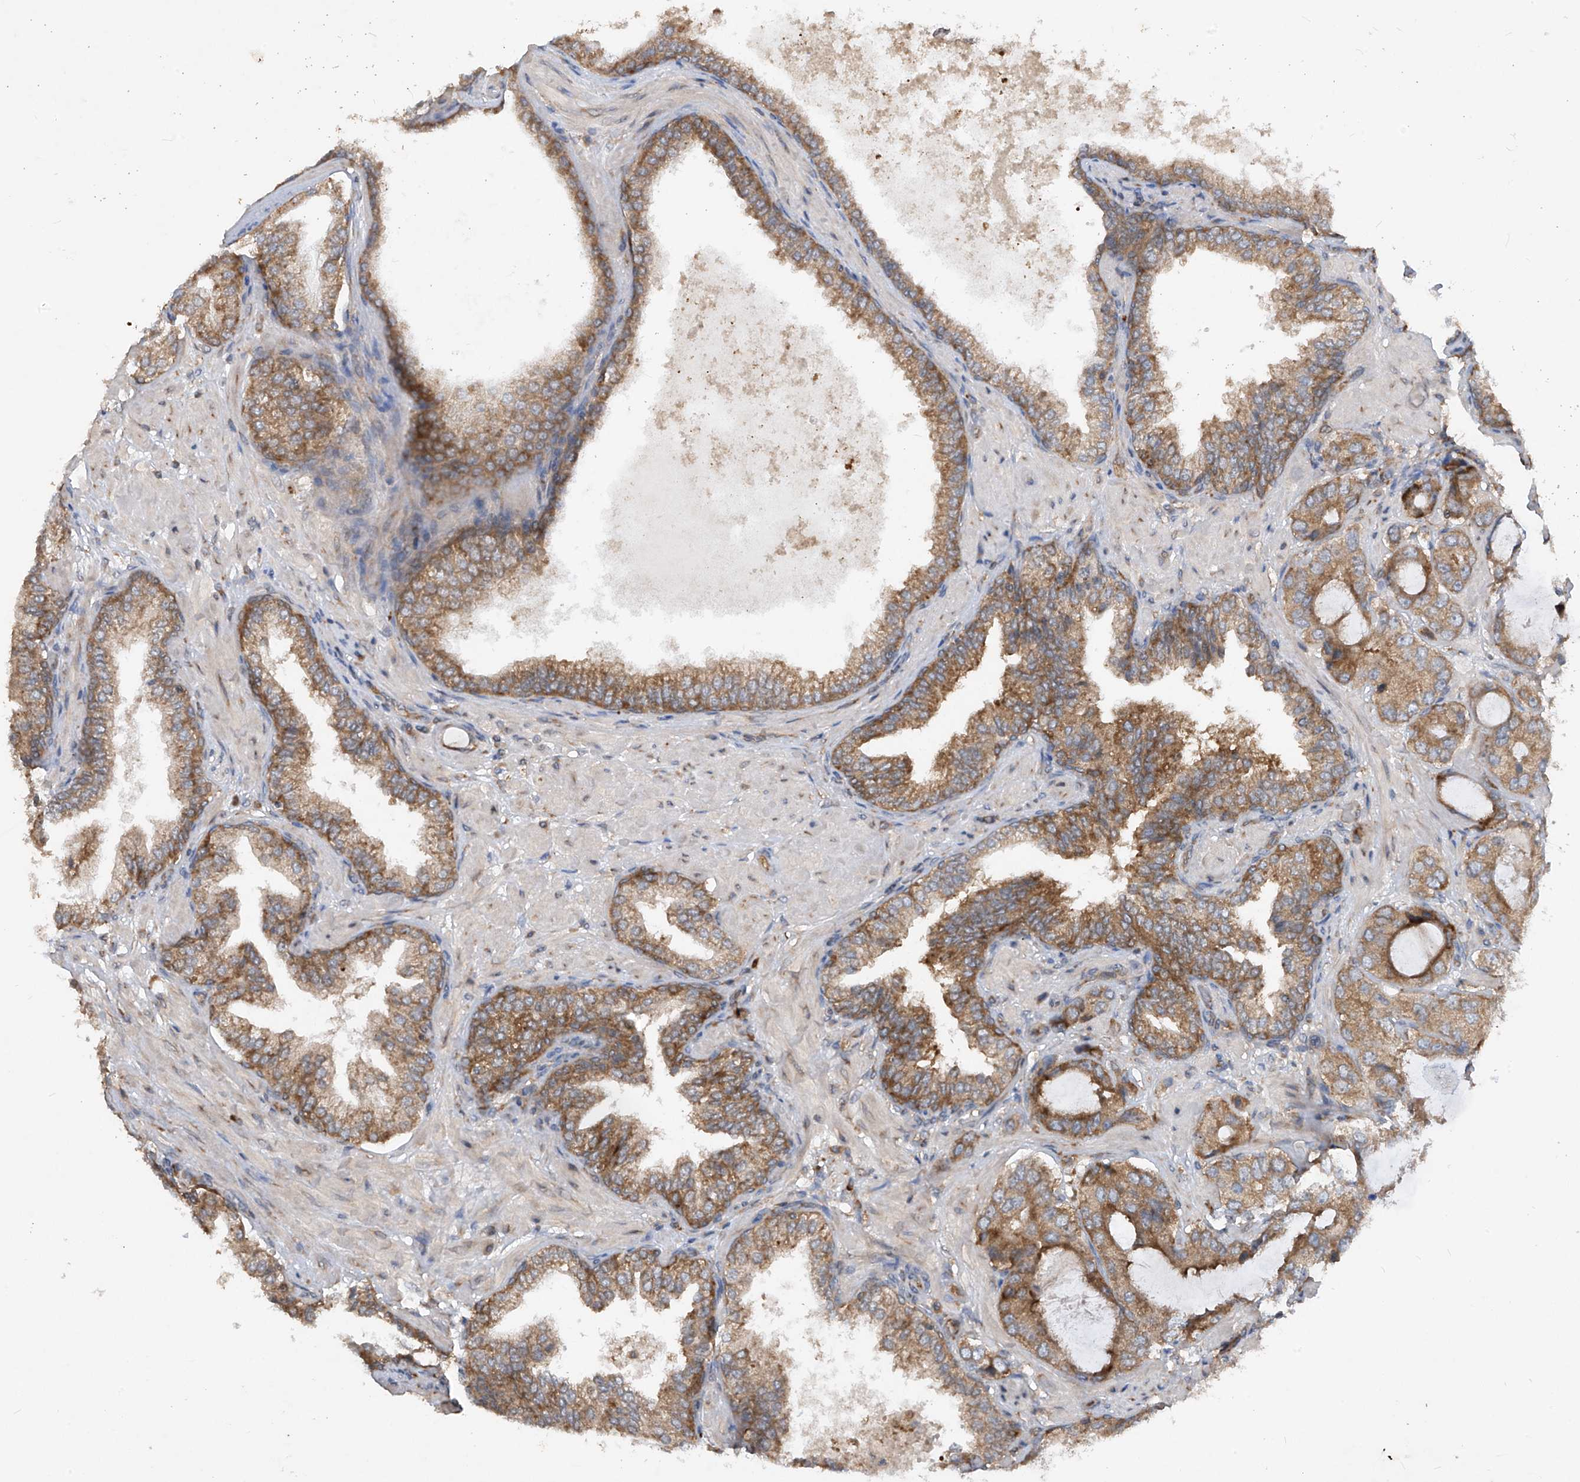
{"staining": {"intensity": "moderate", "quantity": ">75%", "location": "cytoplasmic/membranous"}, "tissue": "prostate cancer", "cell_type": "Tumor cells", "image_type": "cancer", "snomed": [{"axis": "morphology", "description": "Adenocarcinoma, High grade"}, {"axis": "topography", "description": "Prostate"}], "caption": "High-power microscopy captured an immunohistochemistry photomicrograph of adenocarcinoma (high-grade) (prostate), revealing moderate cytoplasmic/membranous expression in about >75% of tumor cells.", "gene": "RPL34", "patient": {"sex": "male", "age": 59}}